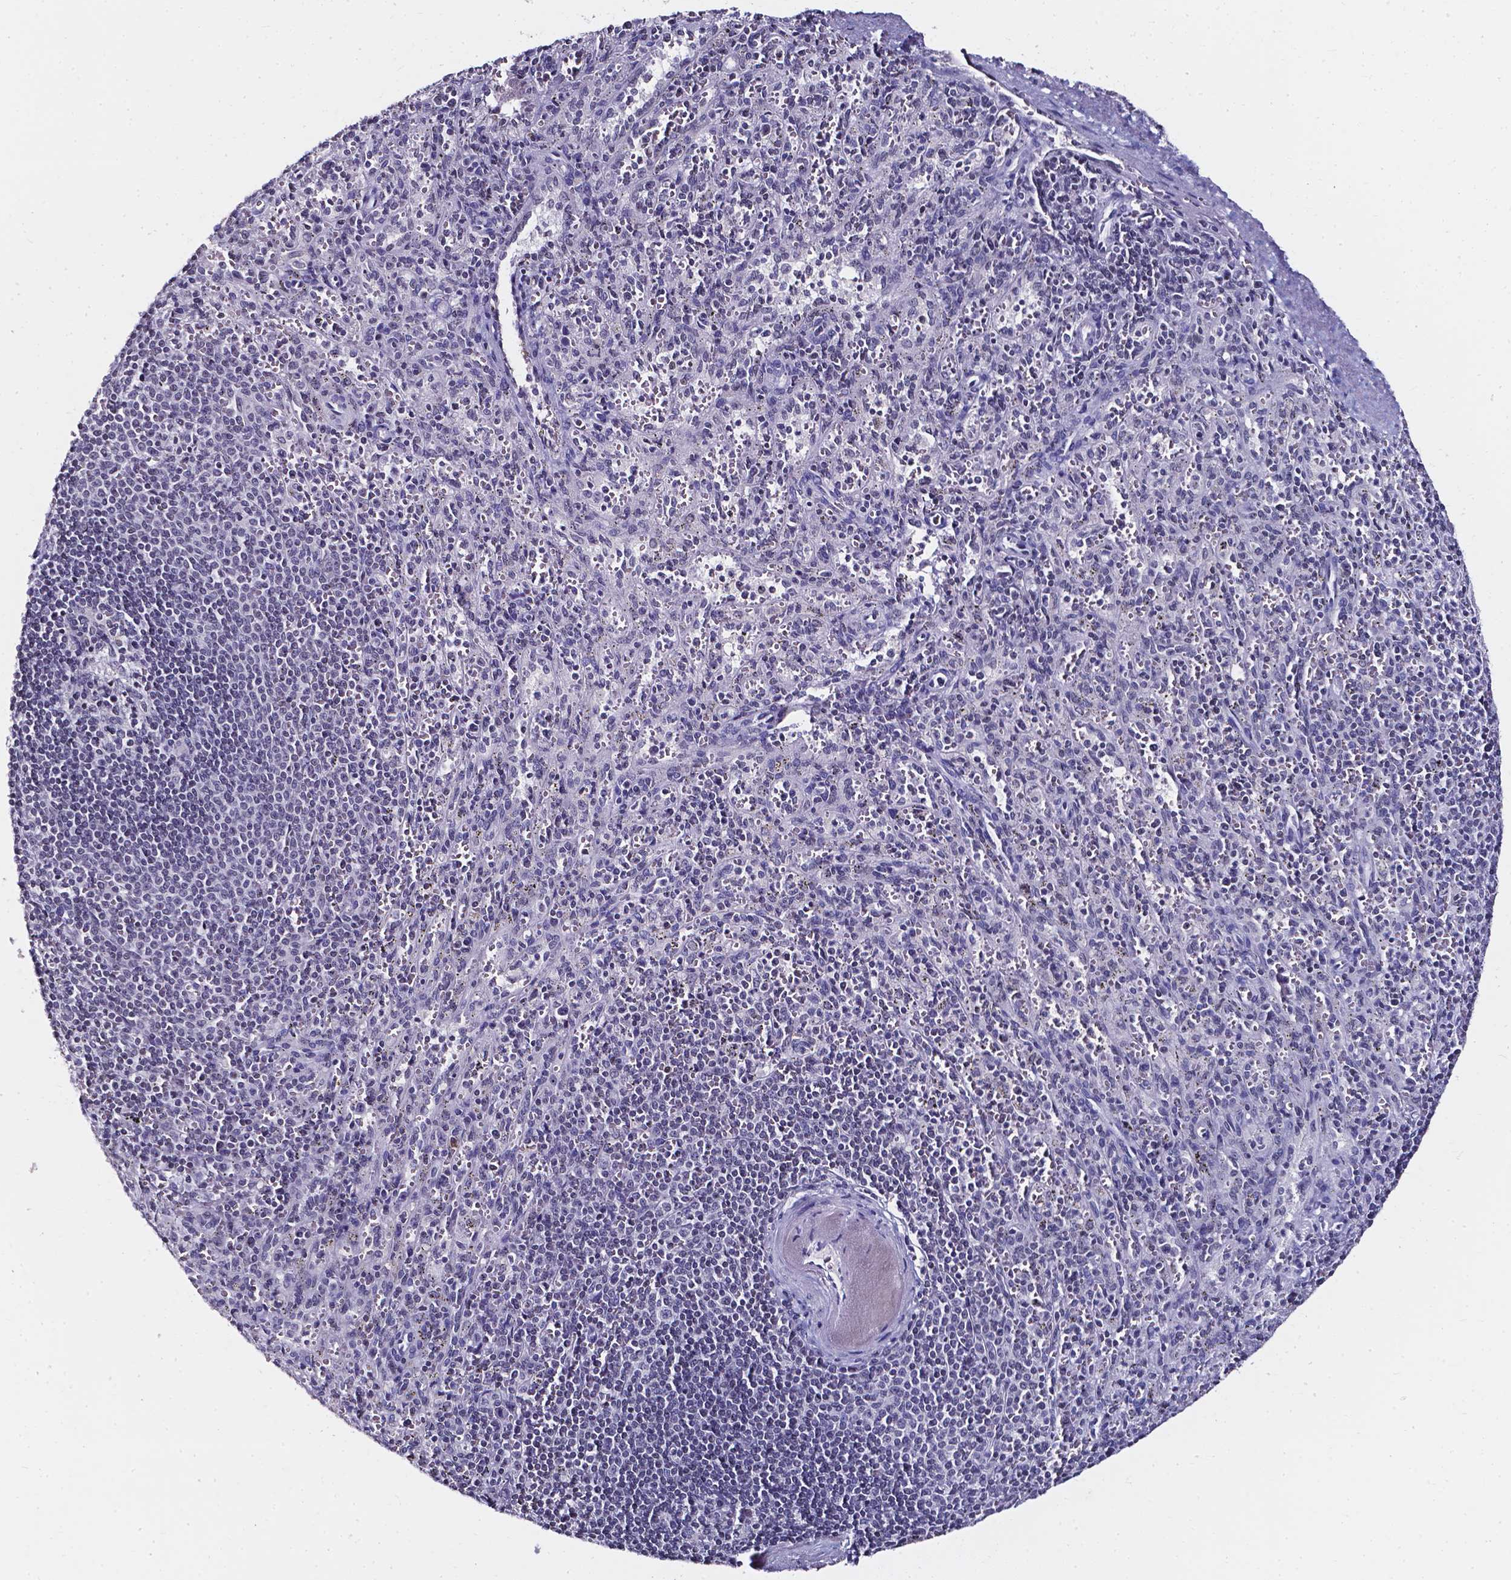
{"staining": {"intensity": "negative", "quantity": "none", "location": "none"}, "tissue": "spleen", "cell_type": "Cells in red pulp", "image_type": "normal", "snomed": [{"axis": "morphology", "description": "Normal tissue, NOS"}, {"axis": "topography", "description": "Spleen"}], "caption": "The image exhibits no significant positivity in cells in red pulp of spleen.", "gene": "AKR1B10", "patient": {"sex": "male", "age": 57}}